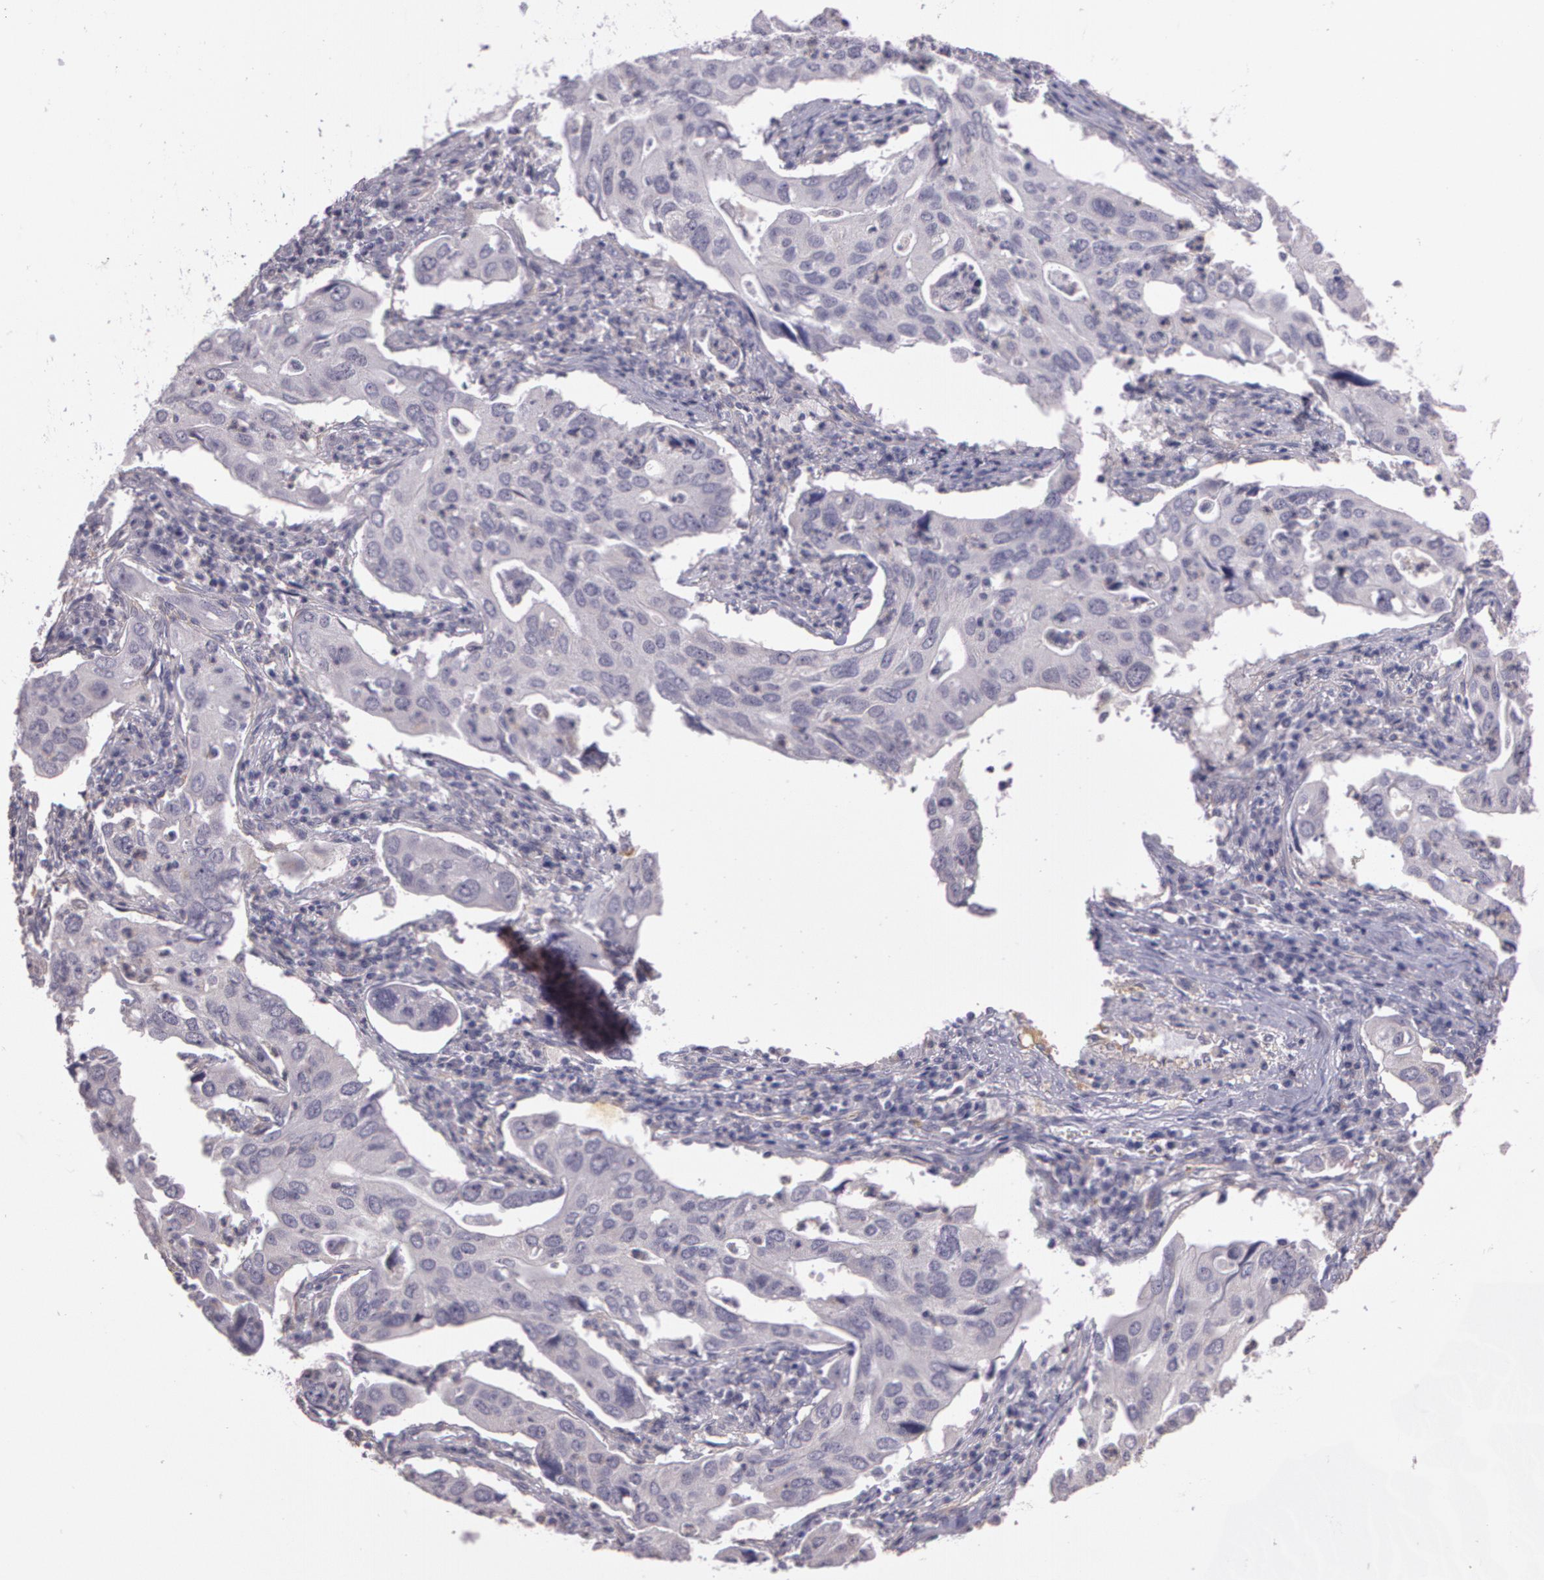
{"staining": {"intensity": "negative", "quantity": "none", "location": "none"}, "tissue": "lung cancer", "cell_type": "Tumor cells", "image_type": "cancer", "snomed": [{"axis": "morphology", "description": "Adenocarcinoma, NOS"}, {"axis": "topography", "description": "Lung"}], "caption": "Immunohistochemistry (IHC) of adenocarcinoma (lung) demonstrates no positivity in tumor cells. (Stains: DAB IHC with hematoxylin counter stain, Microscopy: brightfield microscopy at high magnification).", "gene": "G2E3", "patient": {"sex": "male", "age": 48}}